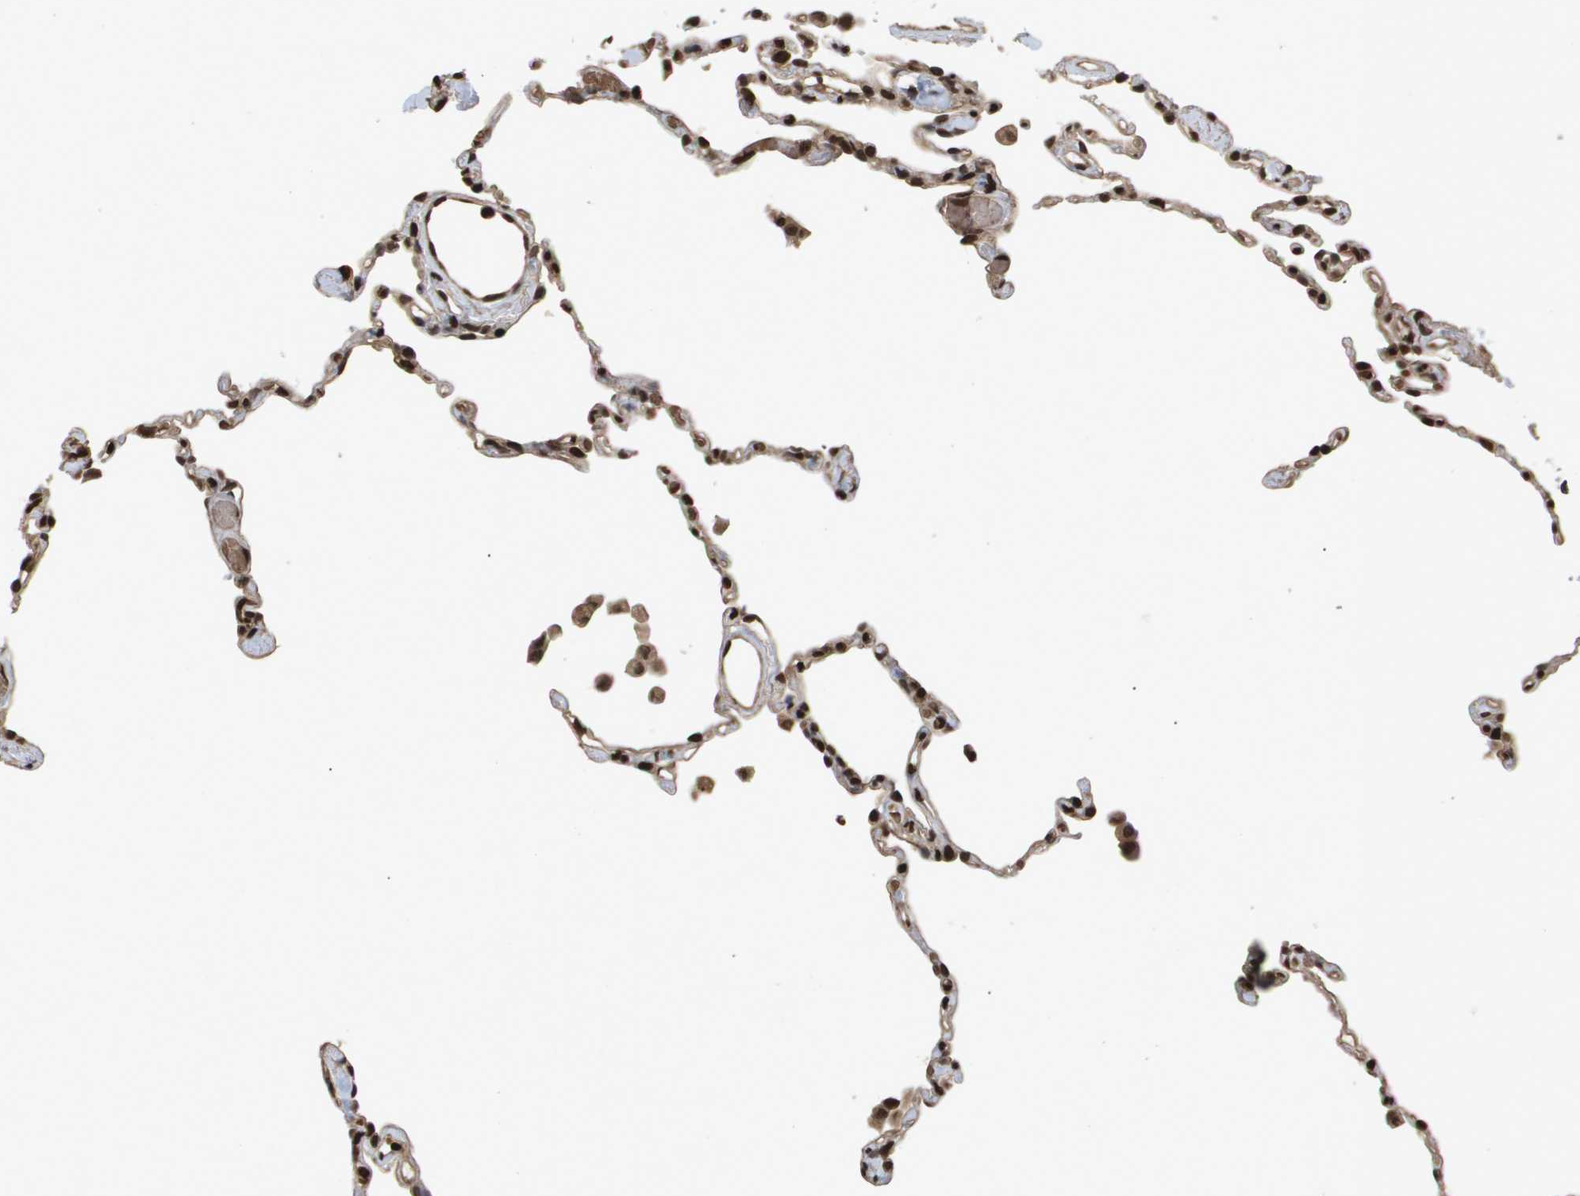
{"staining": {"intensity": "moderate", "quantity": ">75%", "location": "nuclear"}, "tissue": "lung", "cell_type": "Alveolar cells", "image_type": "normal", "snomed": [{"axis": "morphology", "description": "Normal tissue, NOS"}, {"axis": "topography", "description": "Lung"}], "caption": "The photomicrograph demonstrates staining of benign lung, revealing moderate nuclear protein positivity (brown color) within alveolar cells. Nuclei are stained in blue.", "gene": "HSPA6", "patient": {"sex": "female", "age": 49}}